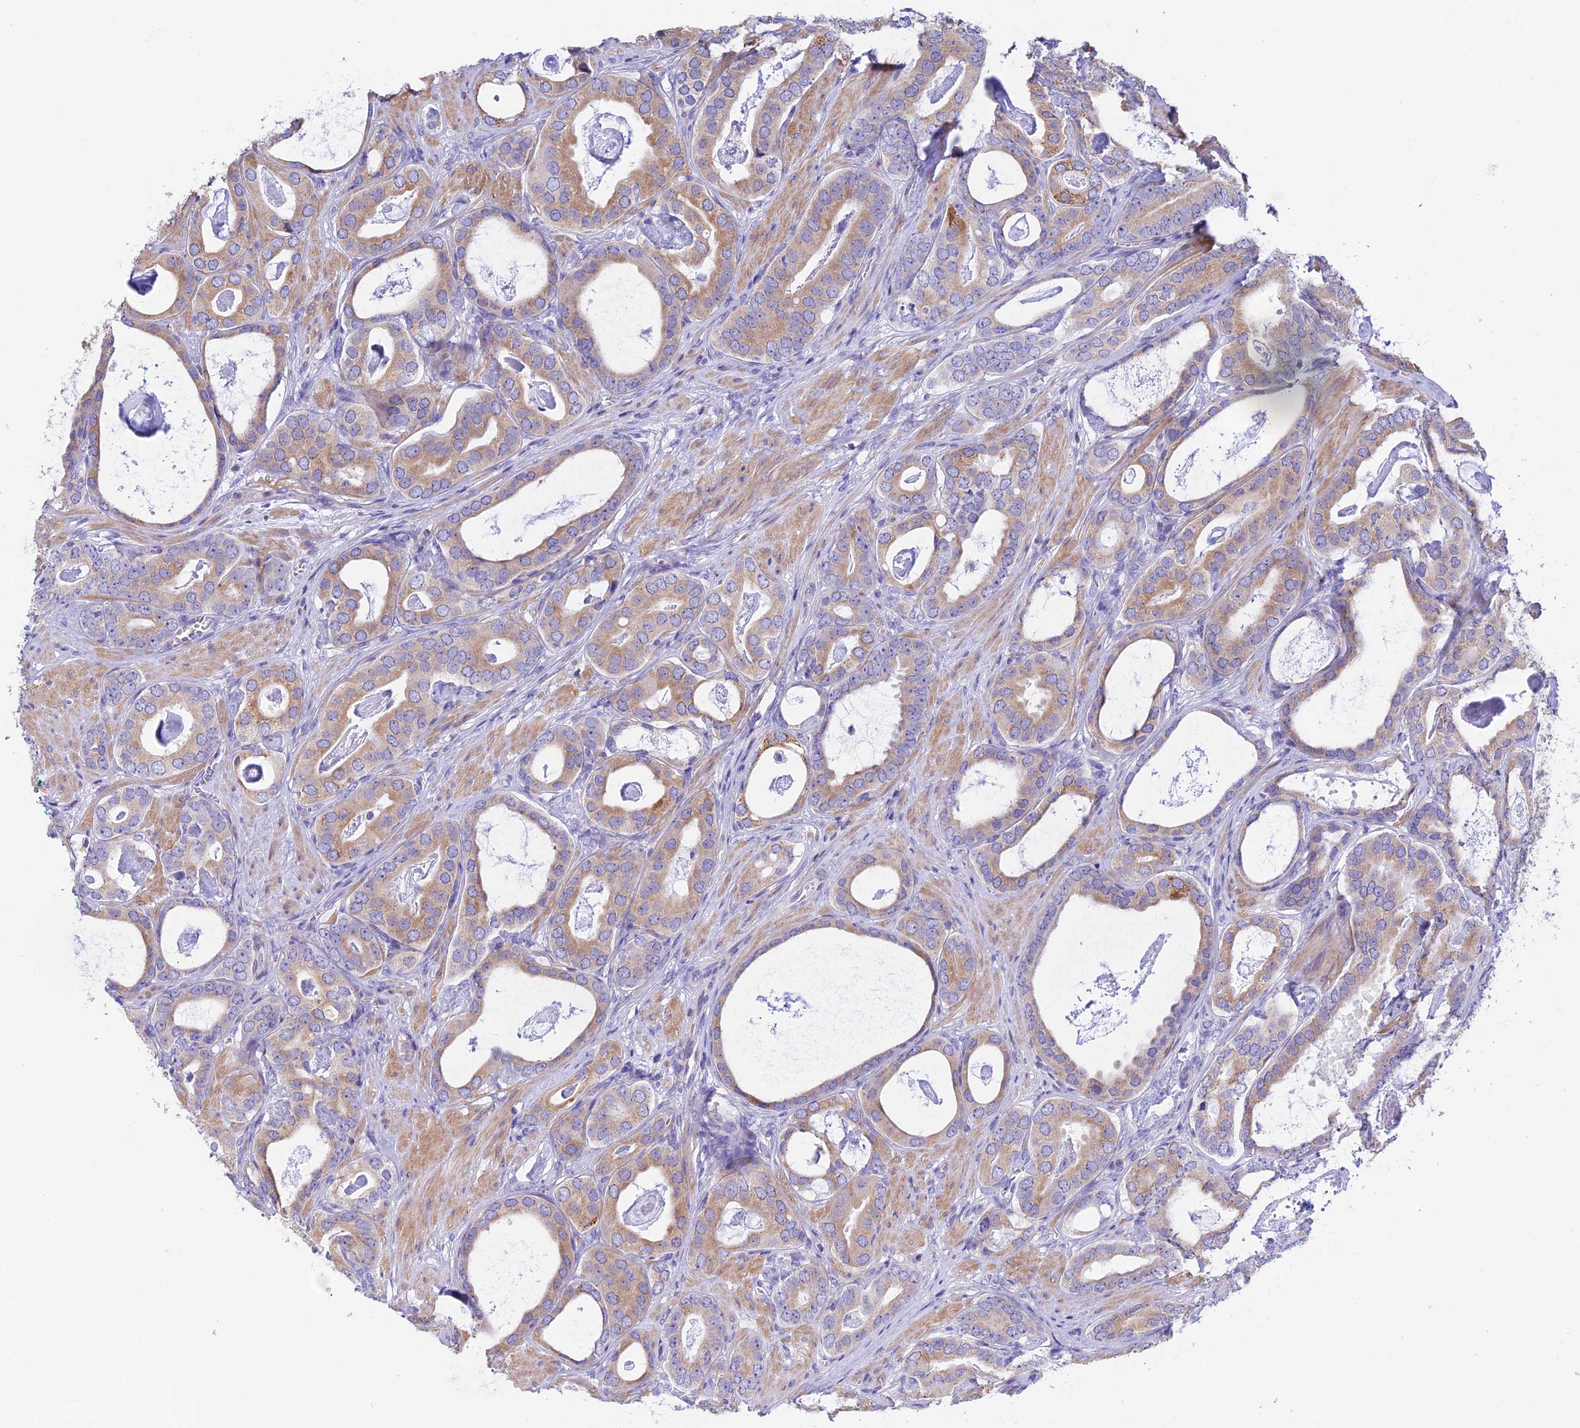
{"staining": {"intensity": "weak", "quantity": "25%-75%", "location": "cytoplasmic/membranous"}, "tissue": "prostate cancer", "cell_type": "Tumor cells", "image_type": "cancer", "snomed": [{"axis": "morphology", "description": "Adenocarcinoma, Low grade"}, {"axis": "topography", "description": "Prostate"}], "caption": "Immunohistochemical staining of human prostate low-grade adenocarcinoma reveals low levels of weak cytoplasmic/membranous protein expression in approximately 25%-75% of tumor cells.", "gene": "PRIM1", "patient": {"sex": "male", "age": 71}}